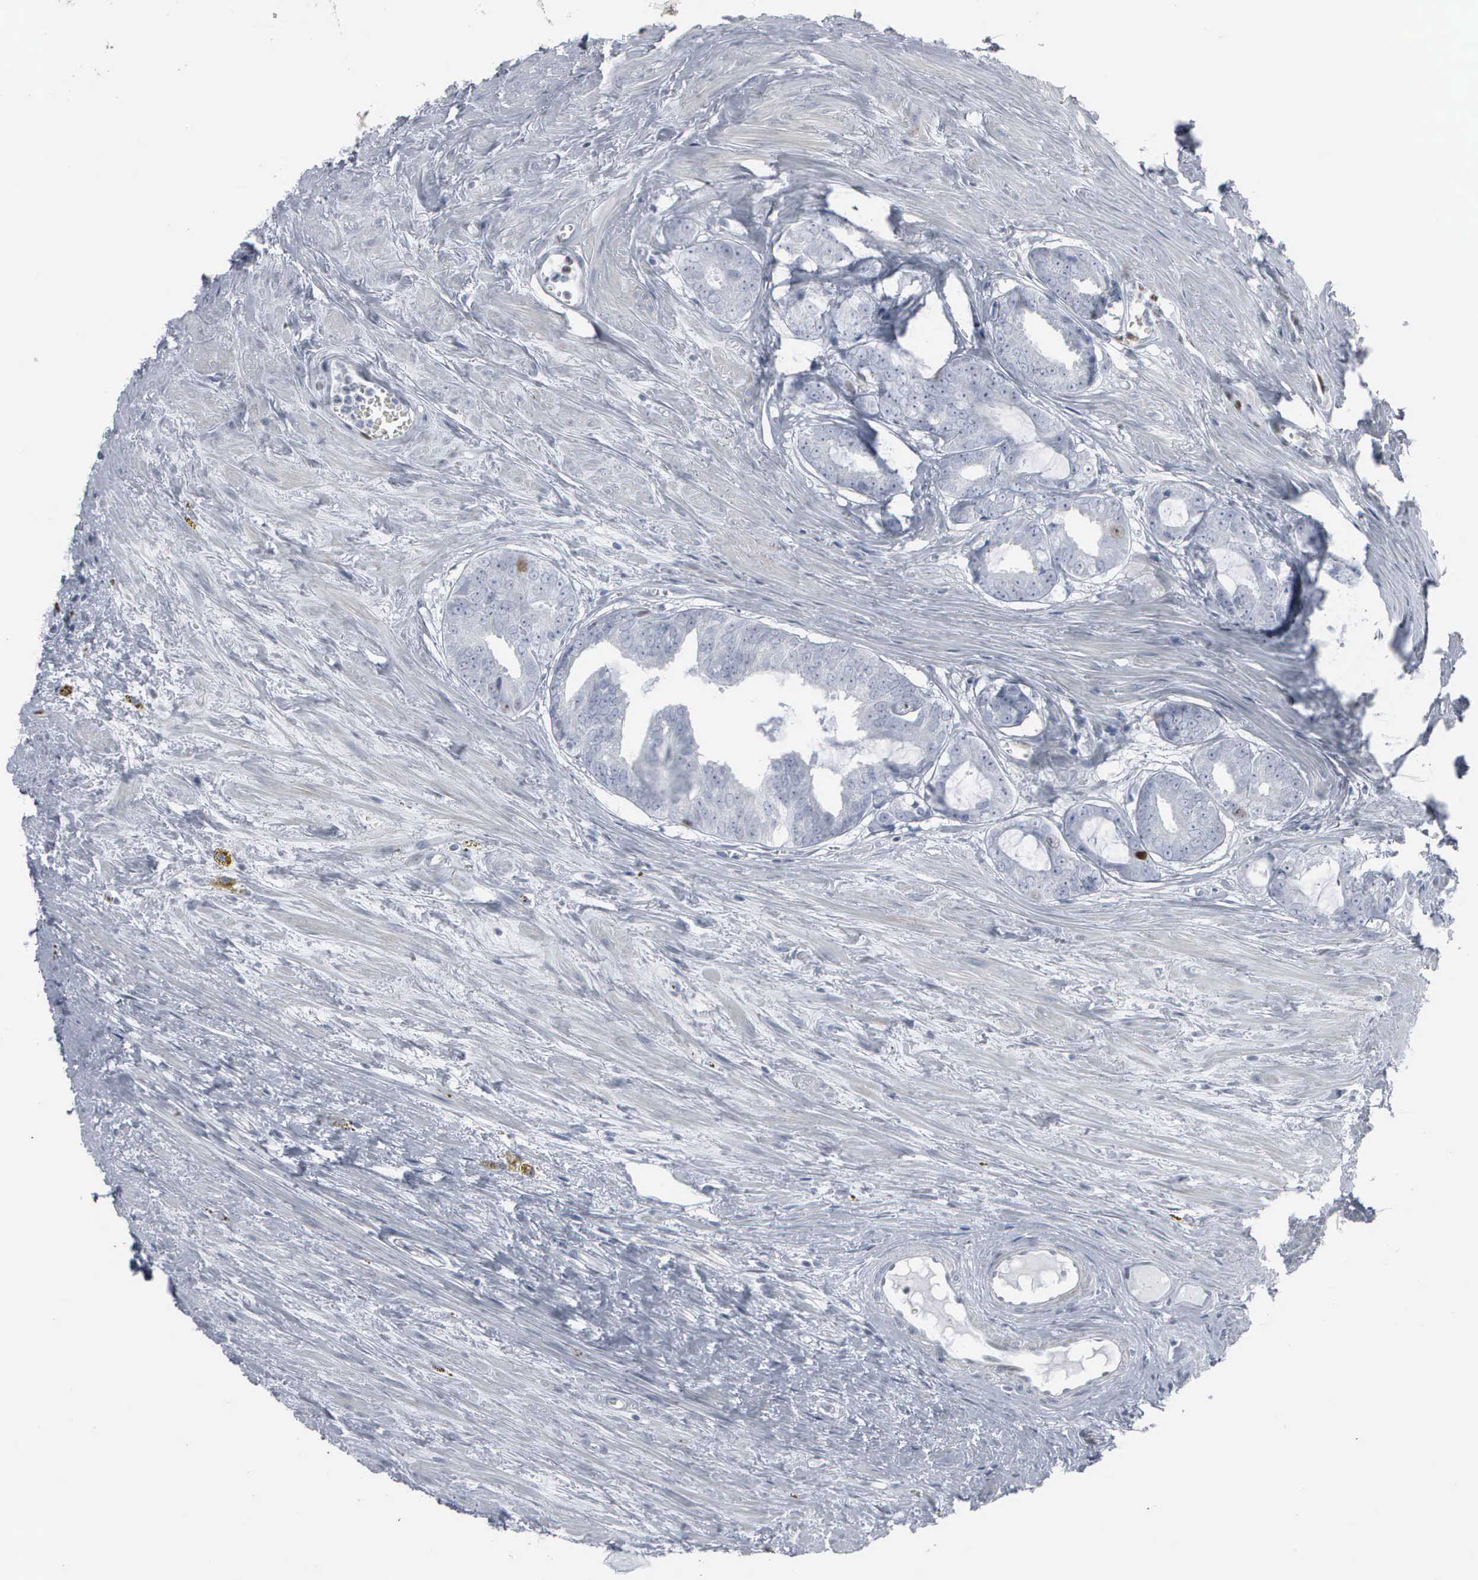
{"staining": {"intensity": "negative", "quantity": "none", "location": "none"}, "tissue": "prostate cancer", "cell_type": "Tumor cells", "image_type": "cancer", "snomed": [{"axis": "morphology", "description": "Adenocarcinoma, Medium grade"}, {"axis": "topography", "description": "Prostate"}], "caption": "DAB (3,3'-diaminobenzidine) immunohistochemical staining of human prostate cancer (medium-grade adenocarcinoma) demonstrates no significant expression in tumor cells.", "gene": "CCND3", "patient": {"sex": "male", "age": 79}}